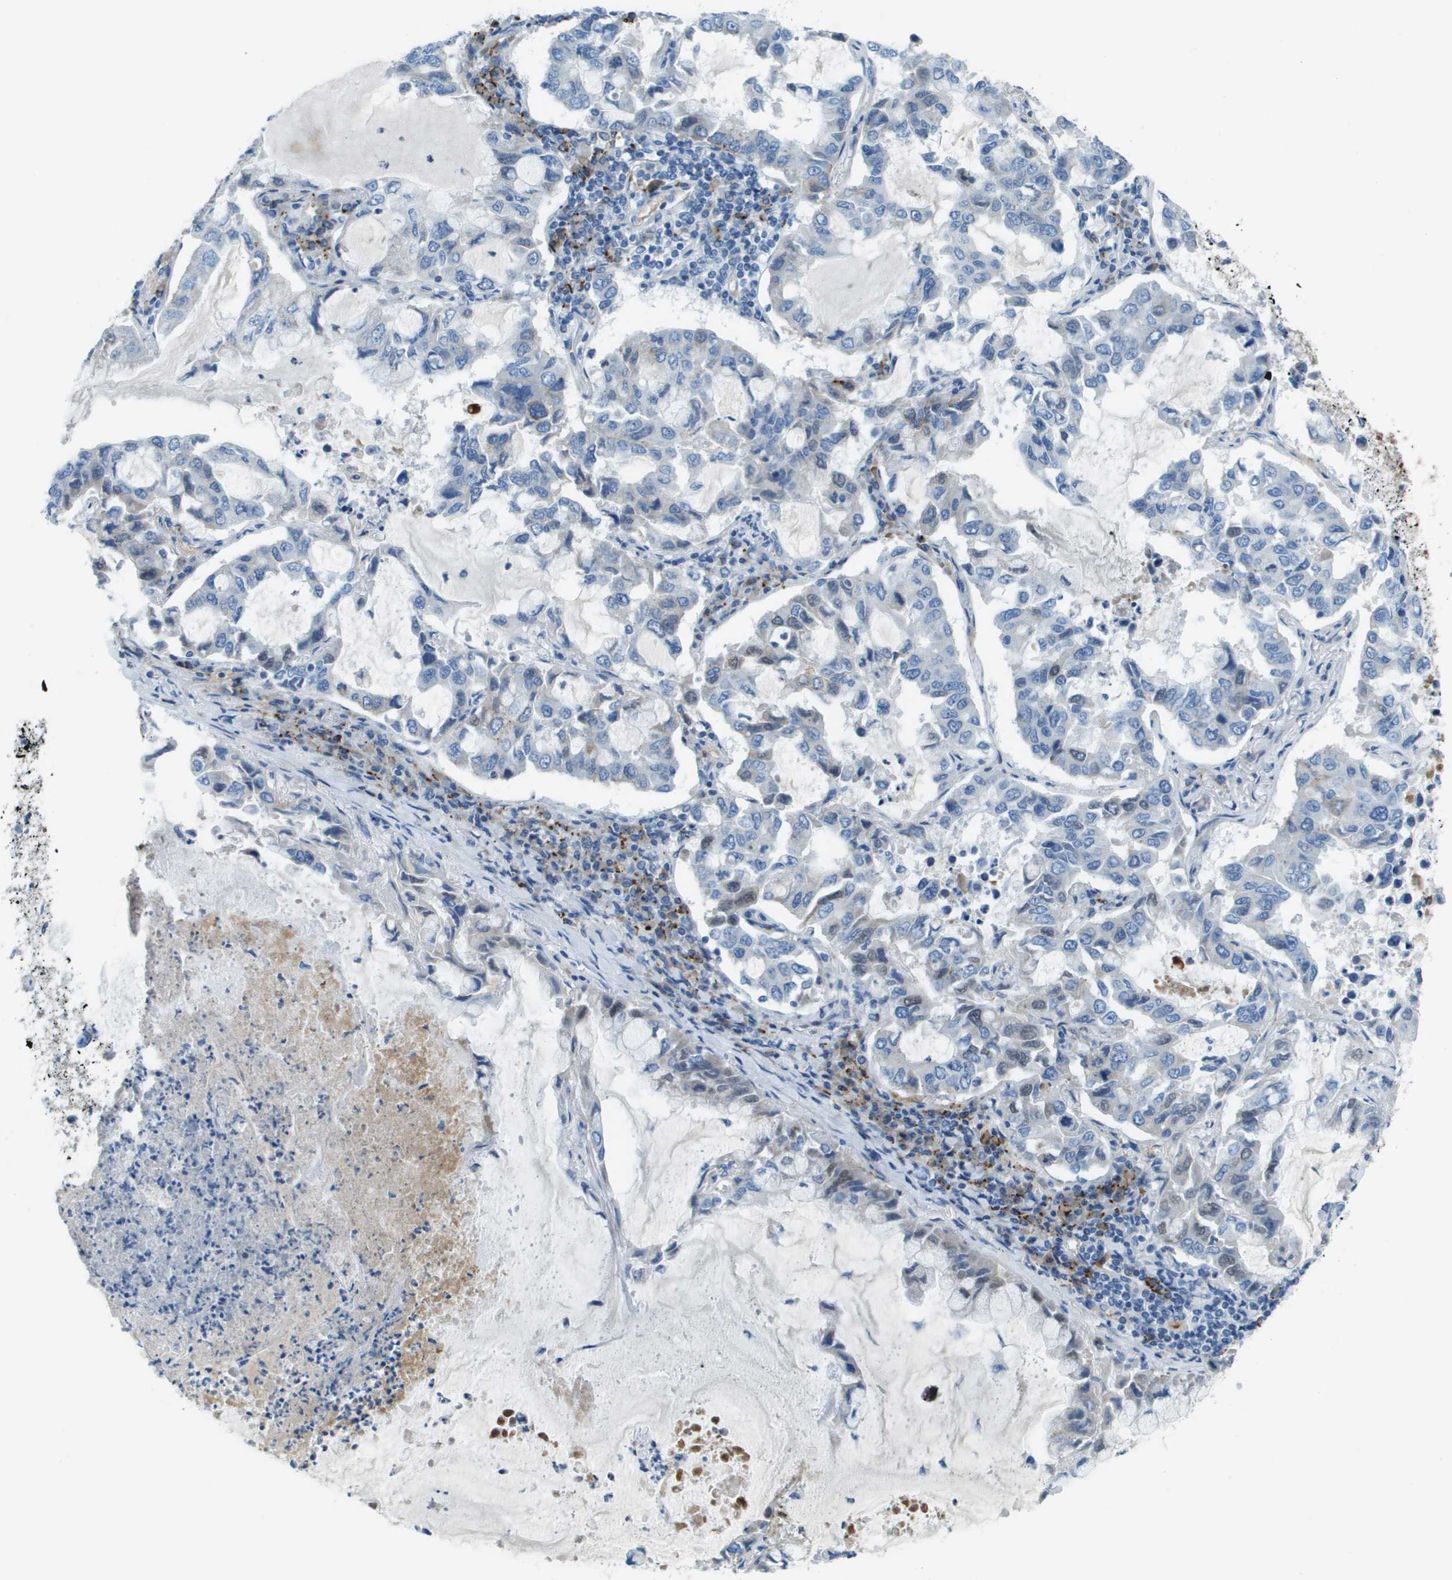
{"staining": {"intensity": "weak", "quantity": "<25%", "location": "cytoplasmic/membranous"}, "tissue": "lung cancer", "cell_type": "Tumor cells", "image_type": "cancer", "snomed": [{"axis": "morphology", "description": "Adenocarcinoma, NOS"}, {"axis": "topography", "description": "Lung"}], "caption": "High power microscopy histopathology image of an IHC histopathology image of adenocarcinoma (lung), revealing no significant staining in tumor cells.", "gene": "SDC1", "patient": {"sex": "male", "age": 64}}